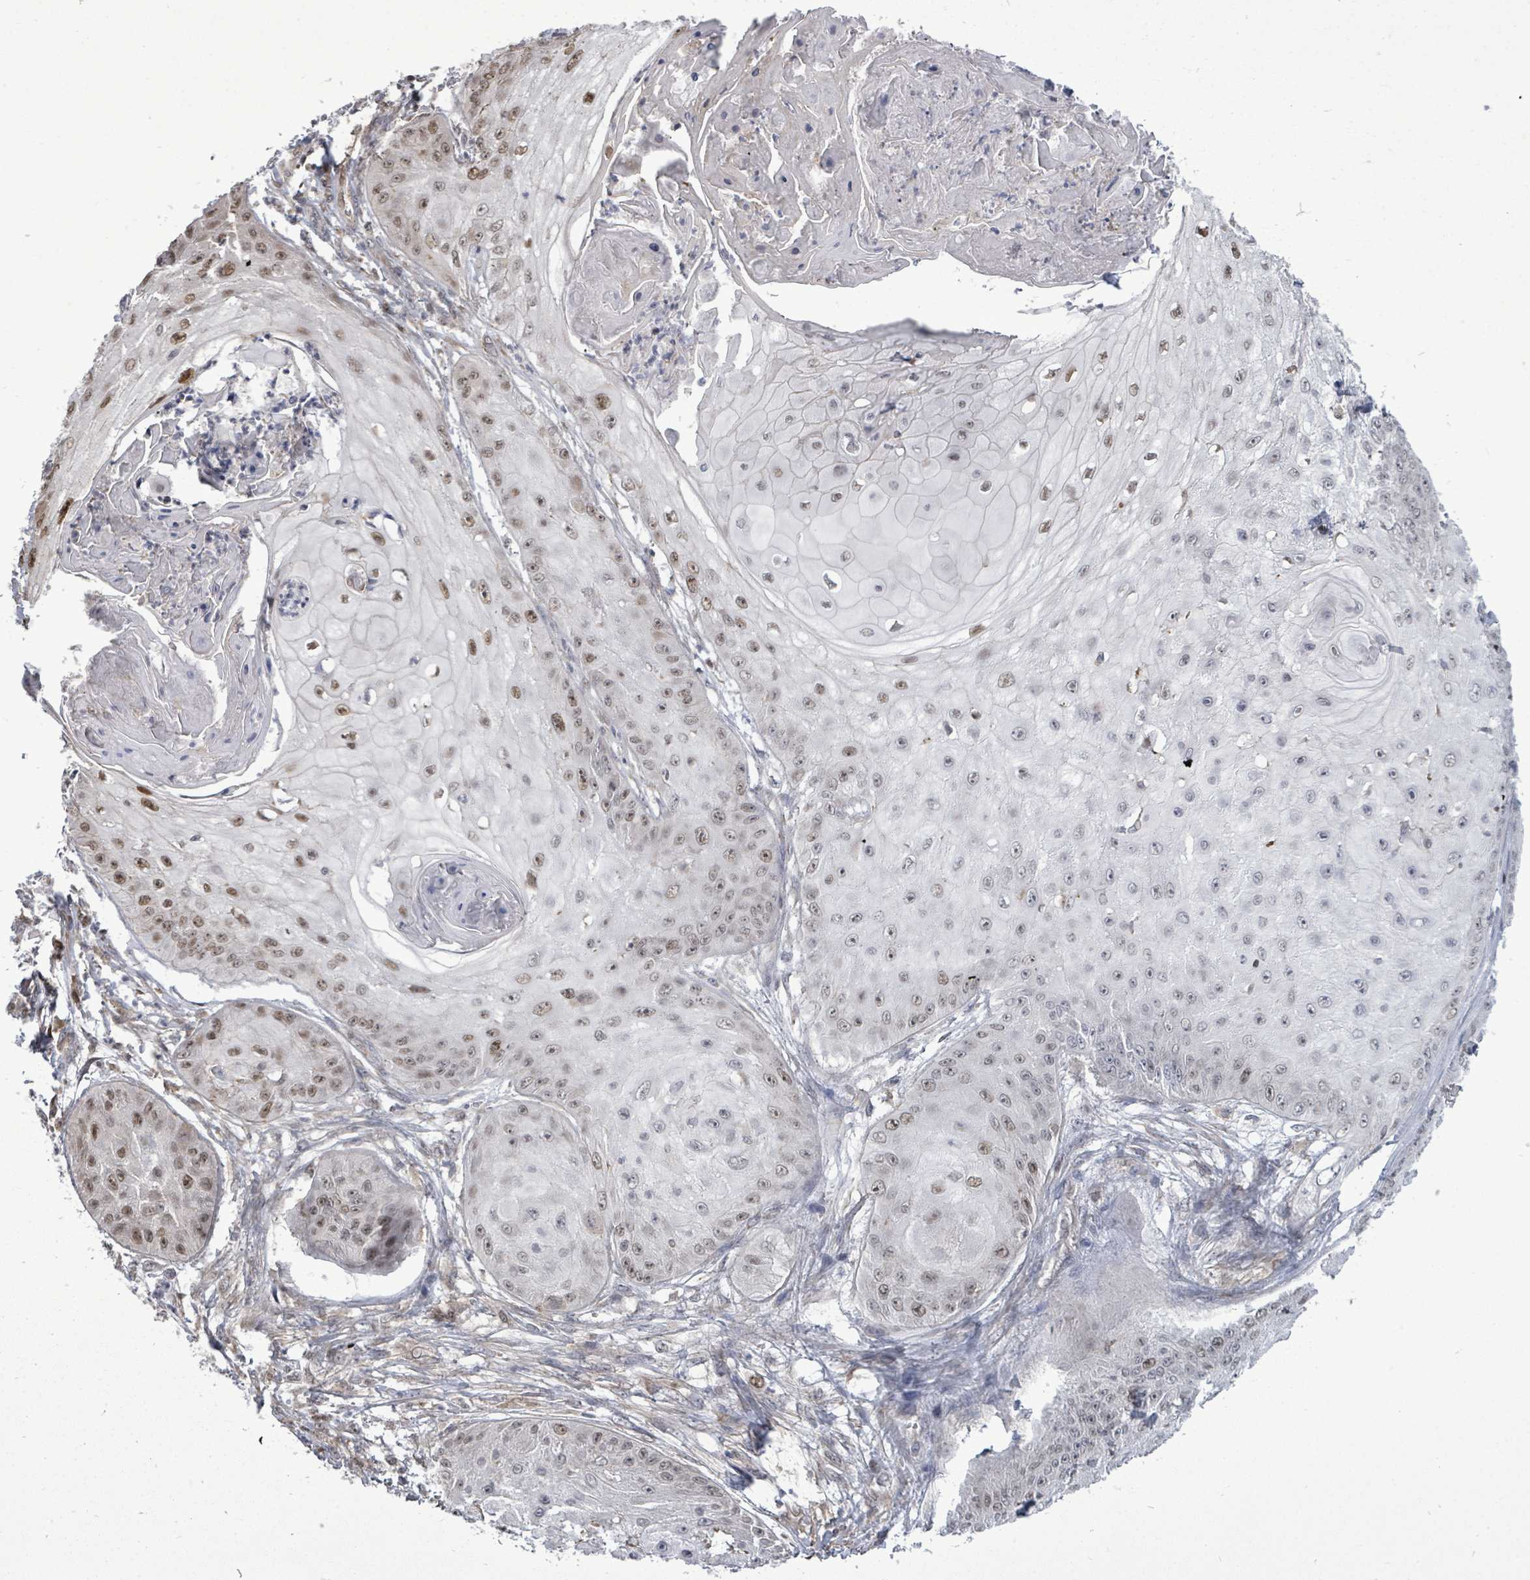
{"staining": {"intensity": "moderate", "quantity": "25%-75%", "location": "nuclear"}, "tissue": "skin cancer", "cell_type": "Tumor cells", "image_type": "cancer", "snomed": [{"axis": "morphology", "description": "Squamous cell carcinoma, NOS"}, {"axis": "topography", "description": "Skin"}], "caption": "Skin squamous cell carcinoma stained for a protein shows moderate nuclear positivity in tumor cells.", "gene": "PAPSS1", "patient": {"sex": "male", "age": 70}}